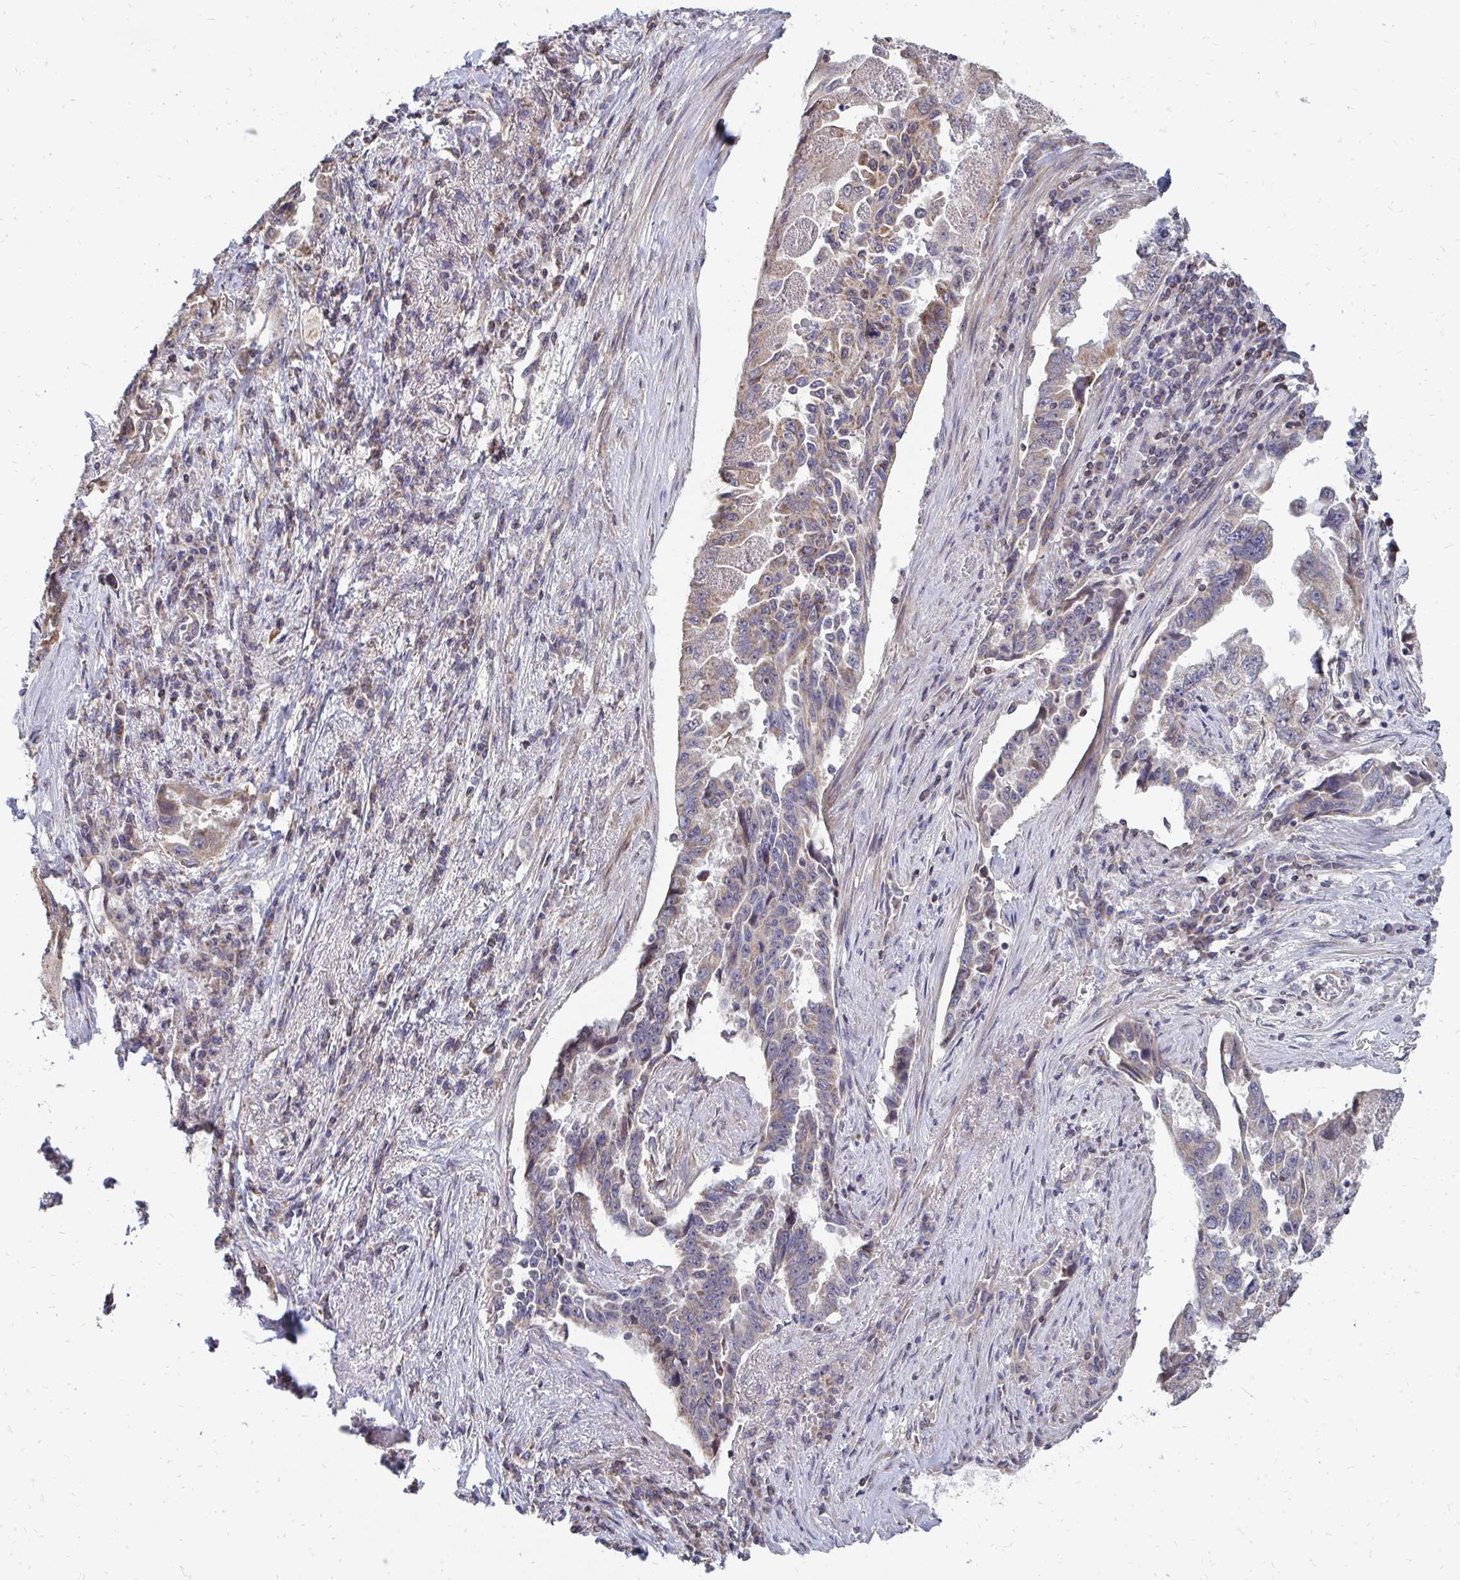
{"staining": {"intensity": "weak", "quantity": "<25%", "location": "cytoplasmic/membranous"}, "tissue": "lung cancer", "cell_type": "Tumor cells", "image_type": "cancer", "snomed": [{"axis": "morphology", "description": "Adenocarcinoma, NOS"}, {"axis": "topography", "description": "Lung"}], "caption": "This image is of lung adenocarcinoma stained with immunohistochemistry to label a protein in brown with the nuclei are counter-stained blue. There is no expression in tumor cells.", "gene": "DNAJA2", "patient": {"sex": "female", "age": 51}}